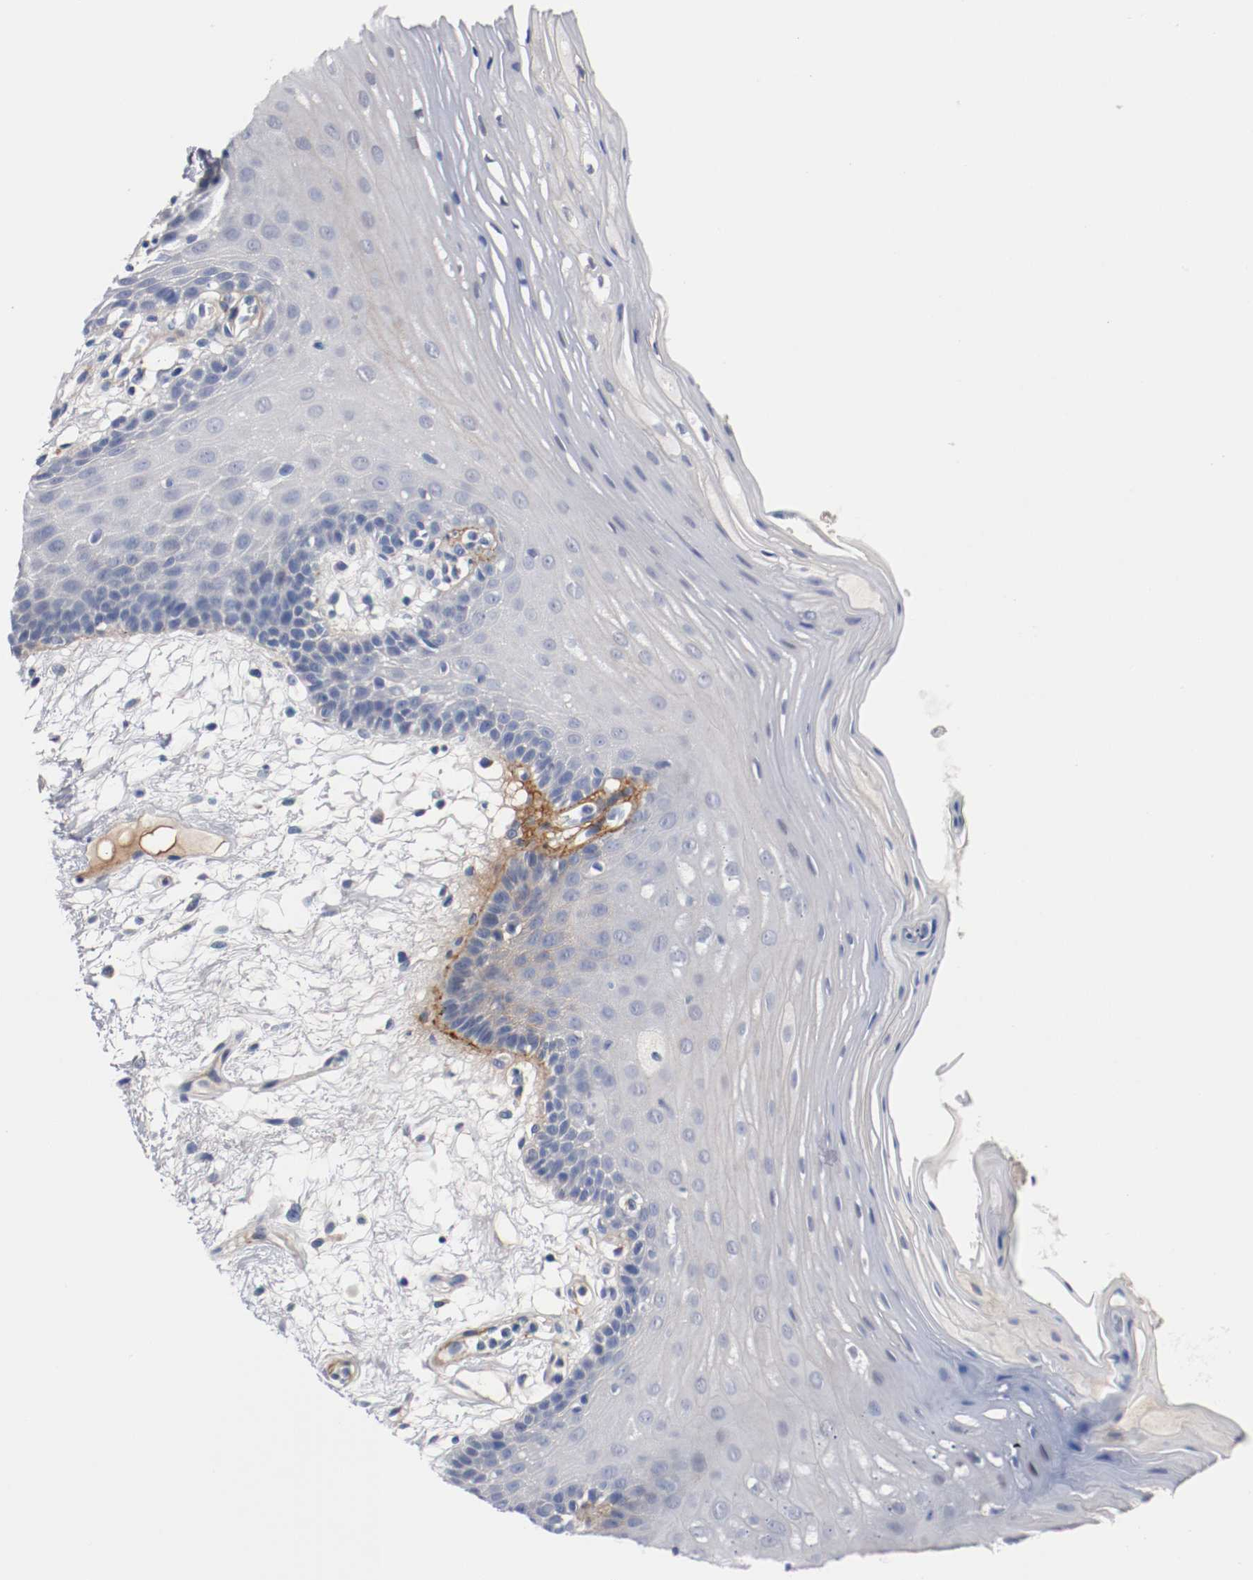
{"staining": {"intensity": "weak", "quantity": "<25%", "location": "cytoplasmic/membranous"}, "tissue": "oral mucosa", "cell_type": "Squamous epithelial cells", "image_type": "normal", "snomed": [{"axis": "morphology", "description": "Normal tissue, NOS"}, {"axis": "morphology", "description": "Squamous cell carcinoma, NOS"}, {"axis": "topography", "description": "Skeletal muscle"}, {"axis": "topography", "description": "Oral tissue"}, {"axis": "topography", "description": "Head-Neck"}], "caption": "IHC image of benign oral mucosa stained for a protein (brown), which reveals no positivity in squamous epithelial cells.", "gene": "TNC", "patient": {"sex": "male", "age": 71}}